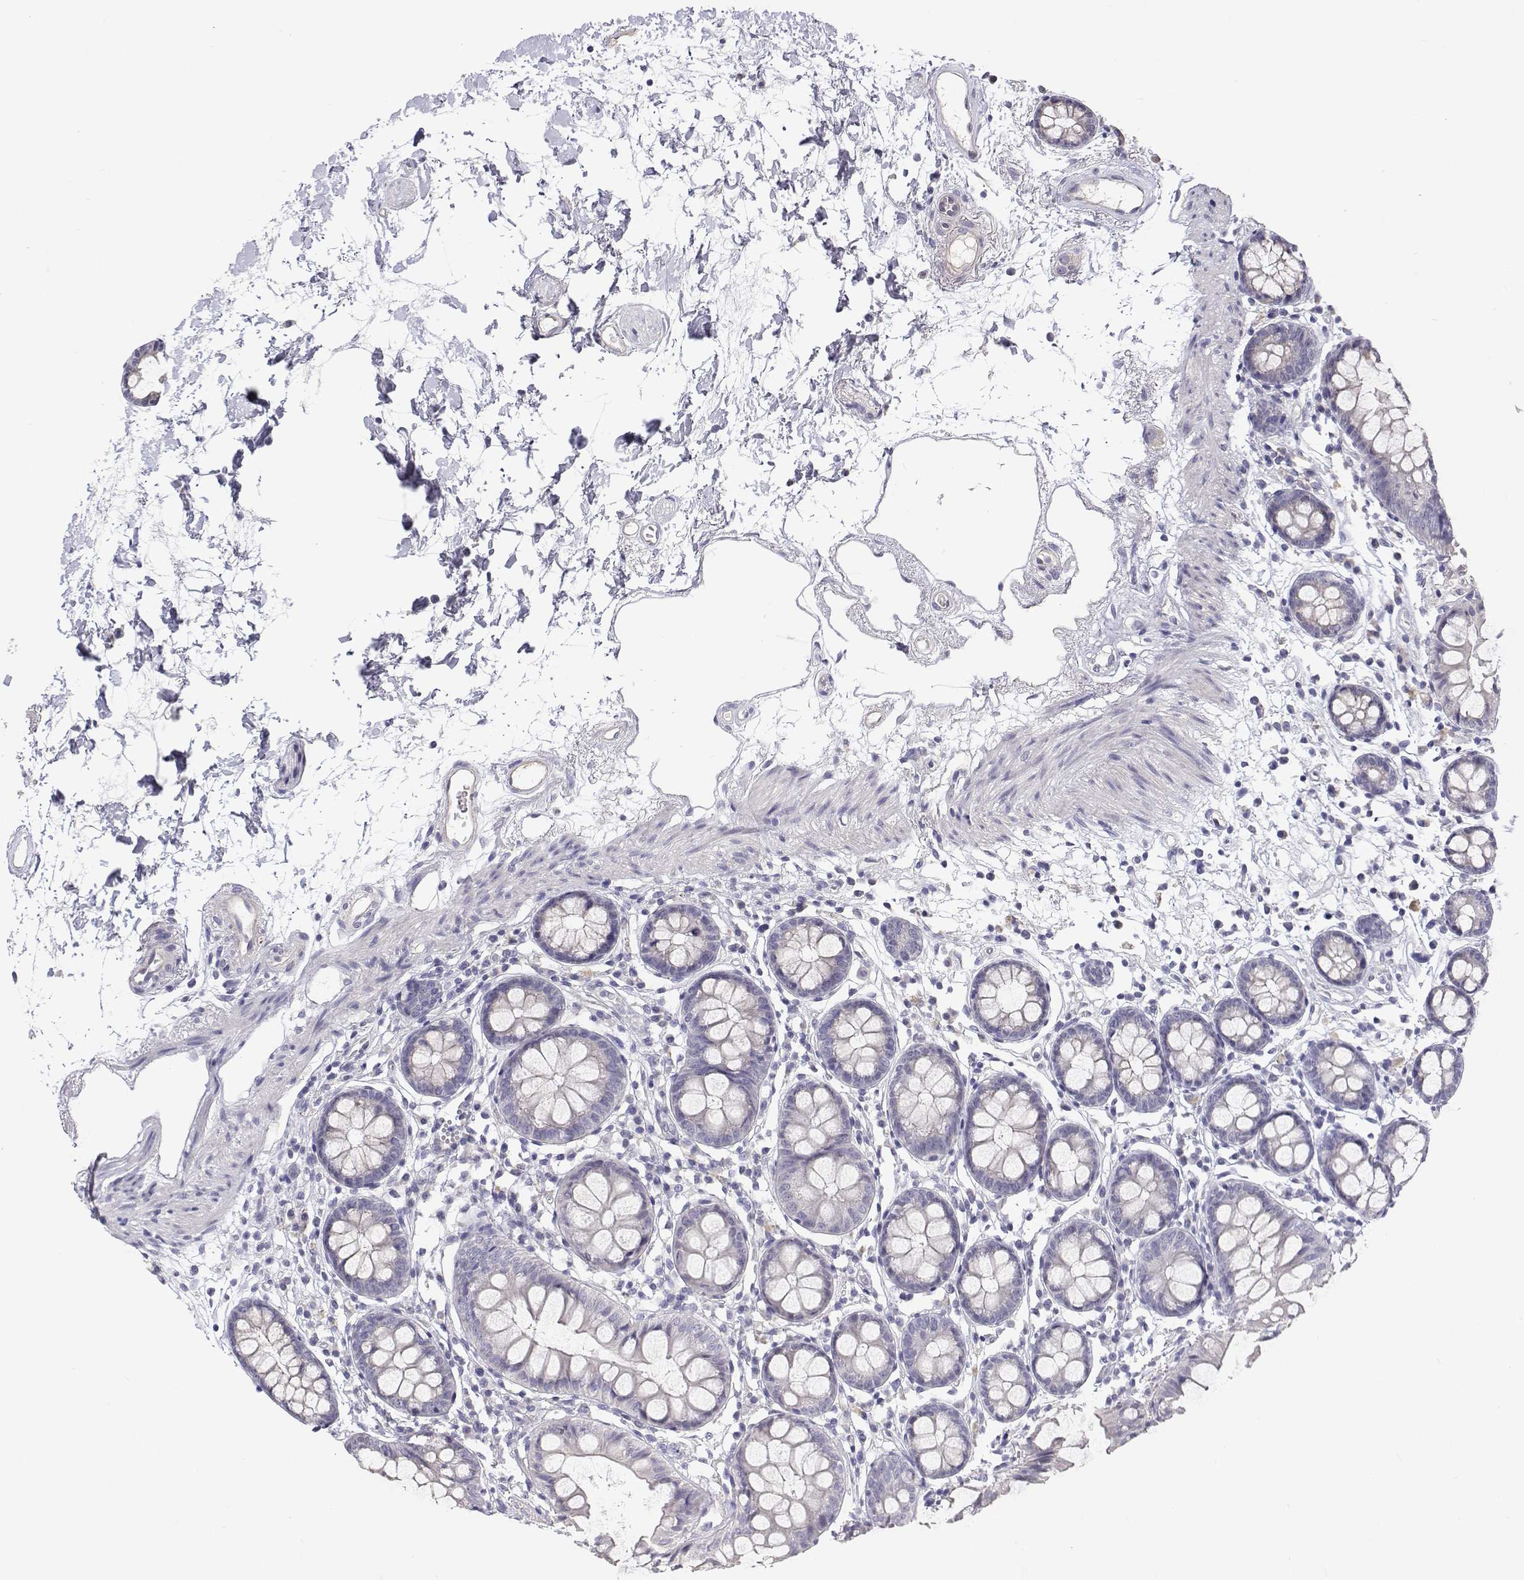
{"staining": {"intensity": "negative", "quantity": "none", "location": "none"}, "tissue": "colon", "cell_type": "Endothelial cells", "image_type": "normal", "snomed": [{"axis": "morphology", "description": "Normal tissue, NOS"}, {"axis": "topography", "description": "Colon"}], "caption": "The image reveals no staining of endothelial cells in benign colon. (Brightfield microscopy of DAB immunohistochemistry at high magnification).", "gene": "ANKRD65", "patient": {"sex": "female", "age": 84}}